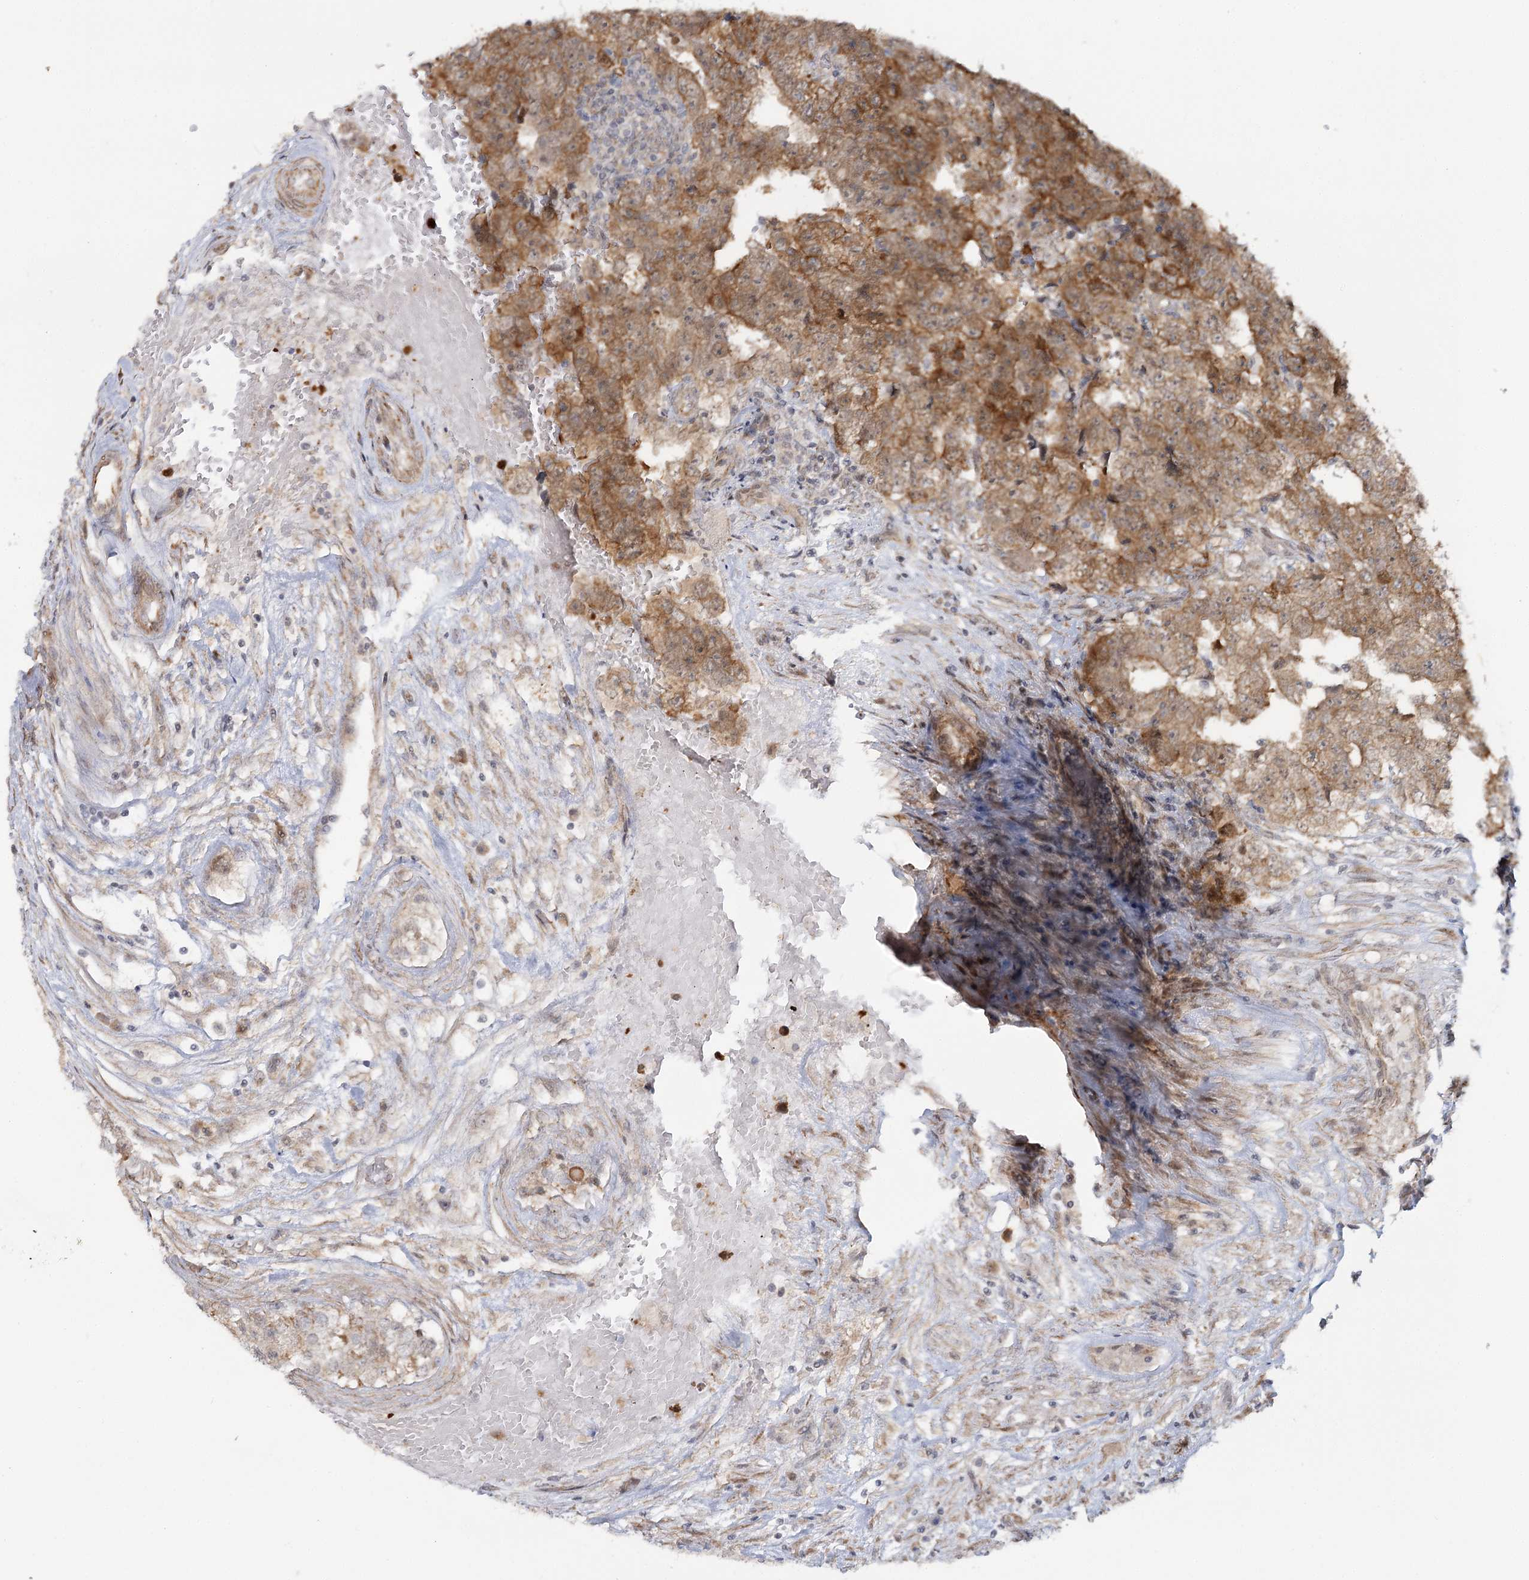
{"staining": {"intensity": "moderate", "quantity": ">75%", "location": "cytoplasmic/membranous"}, "tissue": "testis cancer", "cell_type": "Tumor cells", "image_type": "cancer", "snomed": [{"axis": "morphology", "description": "Carcinoma, Embryonal, NOS"}, {"axis": "topography", "description": "Testis"}], "caption": "Tumor cells exhibit medium levels of moderate cytoplasmic/membranous expression in approximately >75% of cells in testis cancer (embryonal carcinoma).", "gene": "TBC1D9B", "patient": {"sex": "male", "age": 25}}